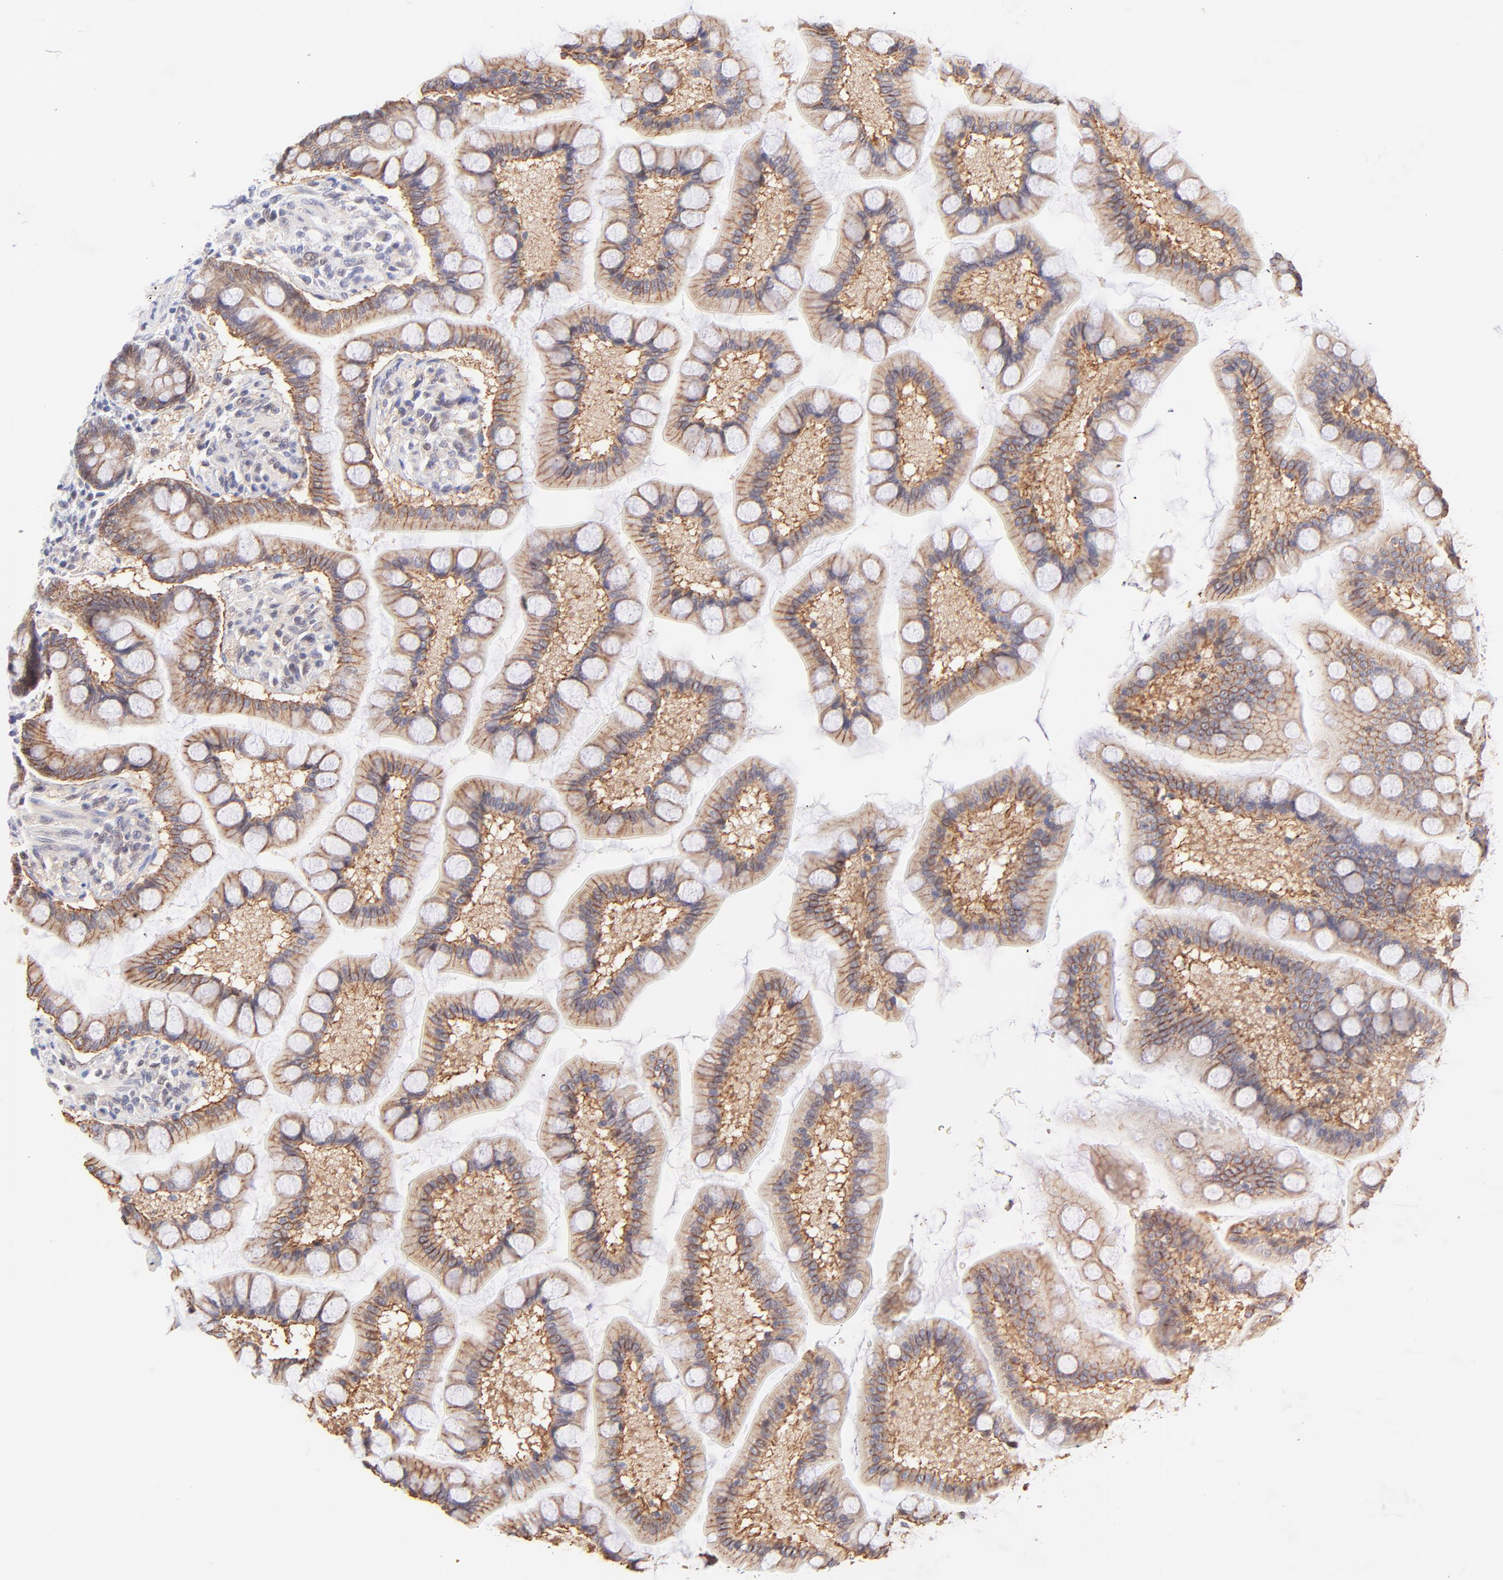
{"staining": {"intensity": "weak", "quantity": ">75%", "location": "cytoplasmic/membranous"}, "tissue": "small intestine", "cell_type": "Glandular cells", "image_type": "normal", "snomed": [{"axis": "morphology", "description": "Normal tissue, NOS"}, {"axis": "topography", "description": "Small intestine"}], "caption": "High-magnification brightfield microscopy of normal small intestine stained with DAB (3,3'-diaminobenzidine) (brown) and counterstained with hematoxylin (blue). glandular cells exhibit weak cytoplasmic/membranous expression is appreciated in about>75% of cells.", "gene": "PBDC1", "patient": {"sex": "male", "age": 41}}